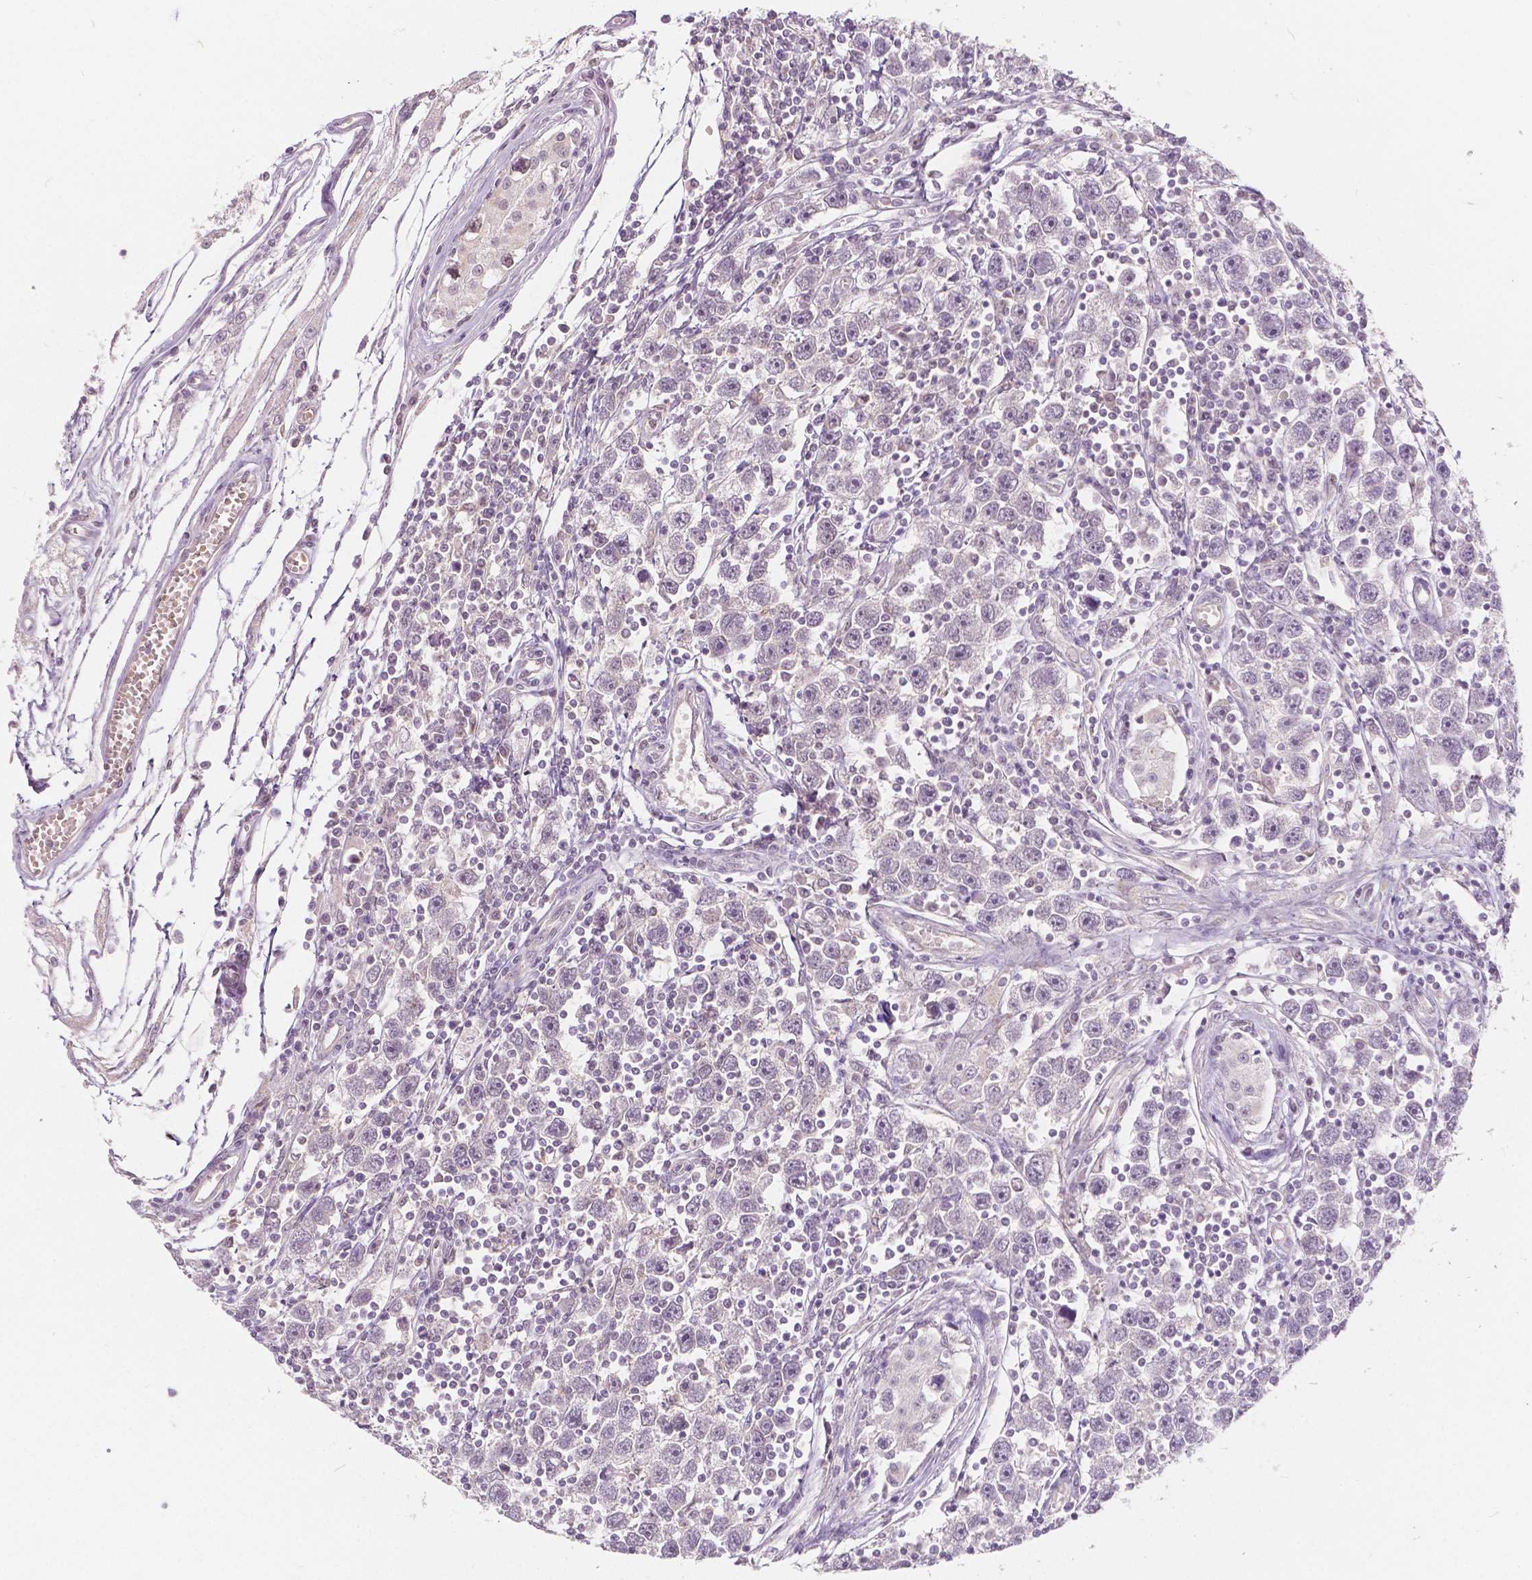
{"staining": {"intensity": "negative", "quantity": "none", "location": "none"}, "tissue": "testis cancer", "cell_type": "Tumor cells", "image_type": "cancer", "snomed": [{"axis": "morphology", "description": "Seminoma, NOS"}, {"axis": "topography", "description": "Testis"}], "caption": "High power microscopy photomicrograph of an immunohistochemistry (IHC) micrograph of testis cancer (seminoma), revealing no significant staining in tumor cells. (DAB (3,3'-diaminobenzidine) immunohistochemistry (IHC), high magnification).", "gene": "NAPRT", "patient": {"sex": "male", "age": 30}}